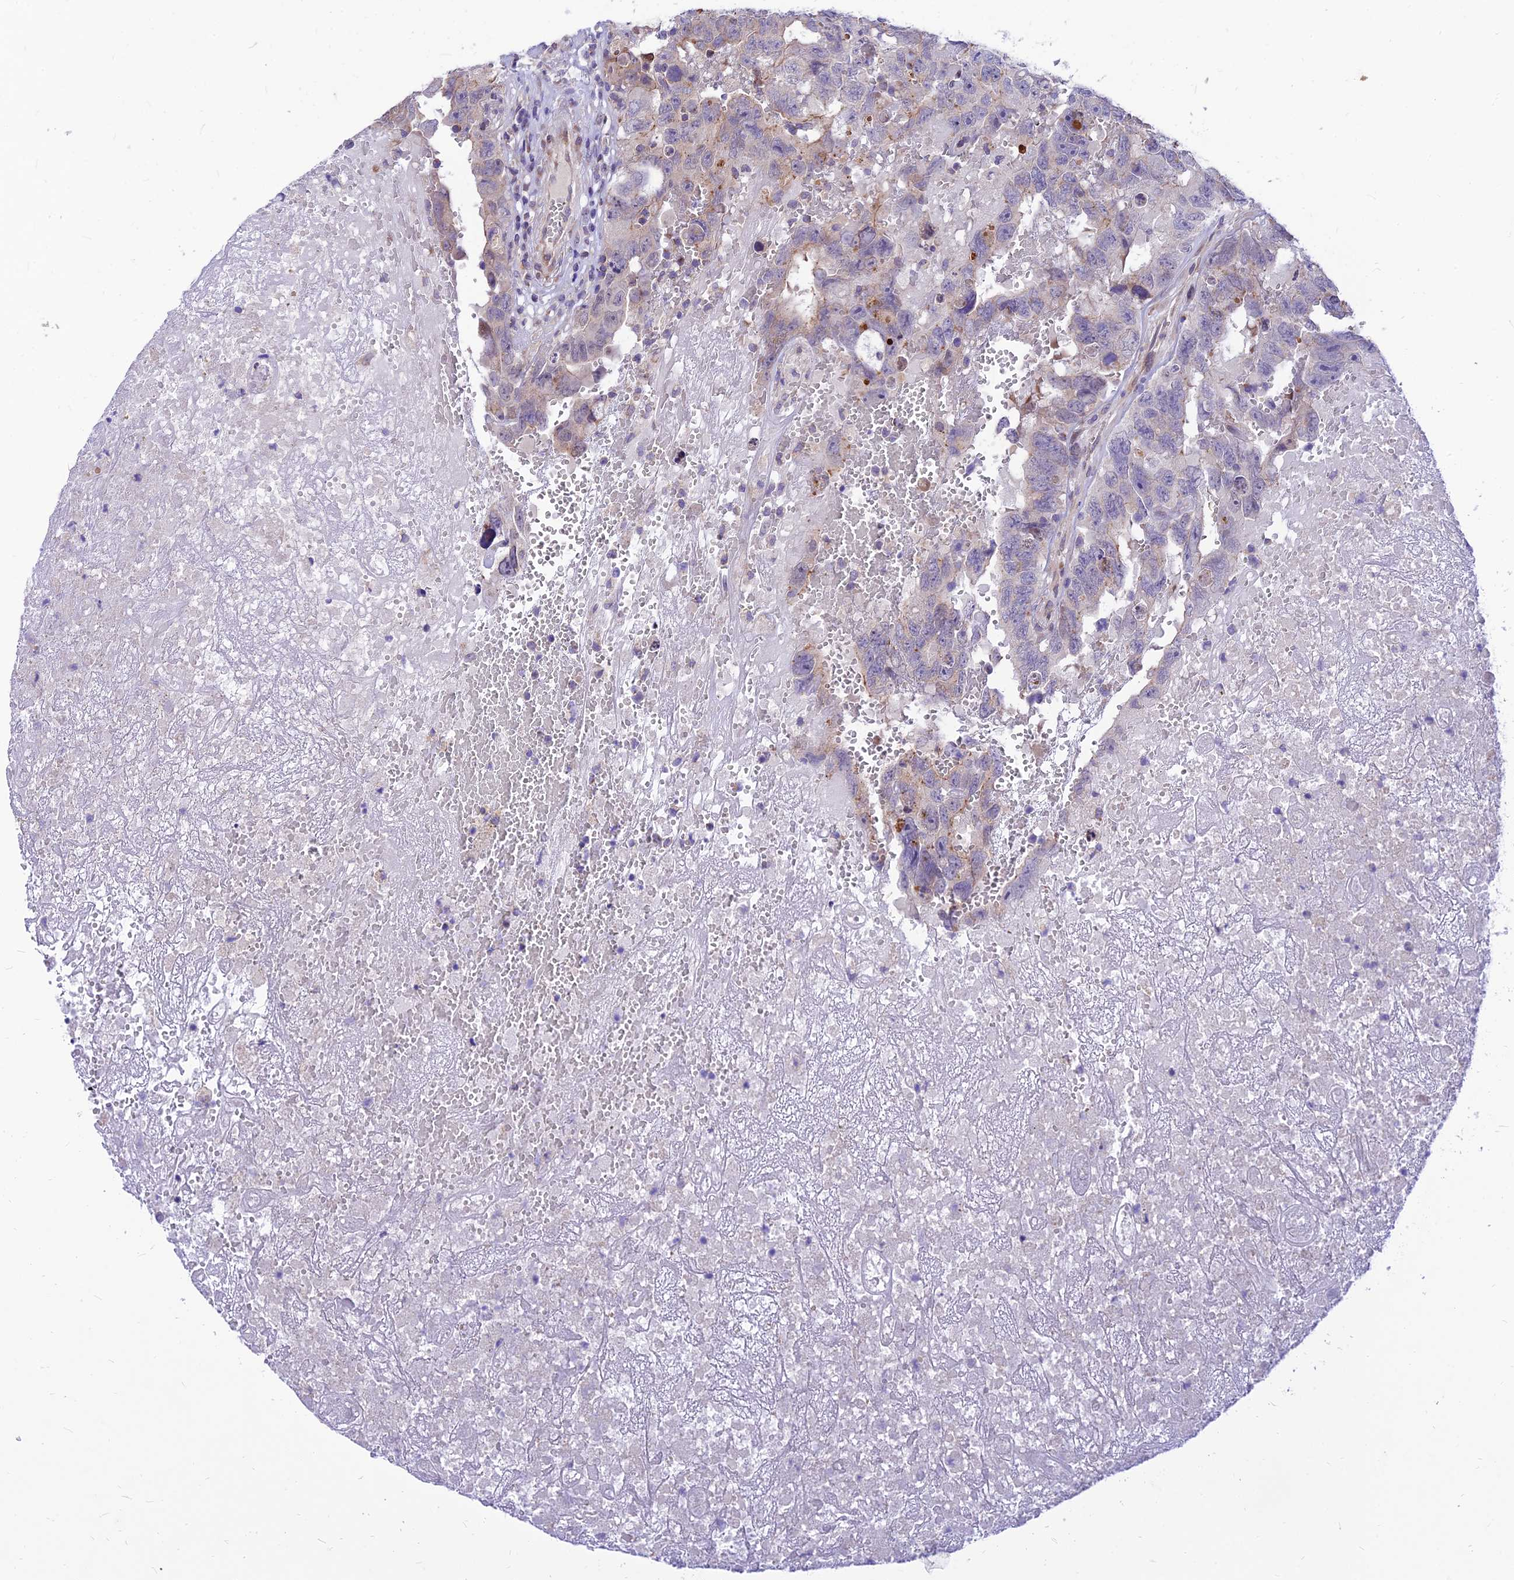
{"staining": {"intensity": "negative", "quantity": "none", "location": "none"}, "tissue": "testis cancer", "cell_type": "Tumor cells", "image_type": "cancer", "snomed": [{"axis": "morphology", "description": "Carcinoma, Embryonal, NOS"}, {"axis": "topography", "description": "Testis"}], "caption": "DAB (3,3'-diaminobenzidine) immunohistochemical staining of embryonal carcinoma (testis) shows no significant staining in tumor cells. (Immunohistochemistry (ihc), brightfield microscopy, high magnification).", "gene": "C6orf132", "patient": {"sex": "male", "age": 45}}